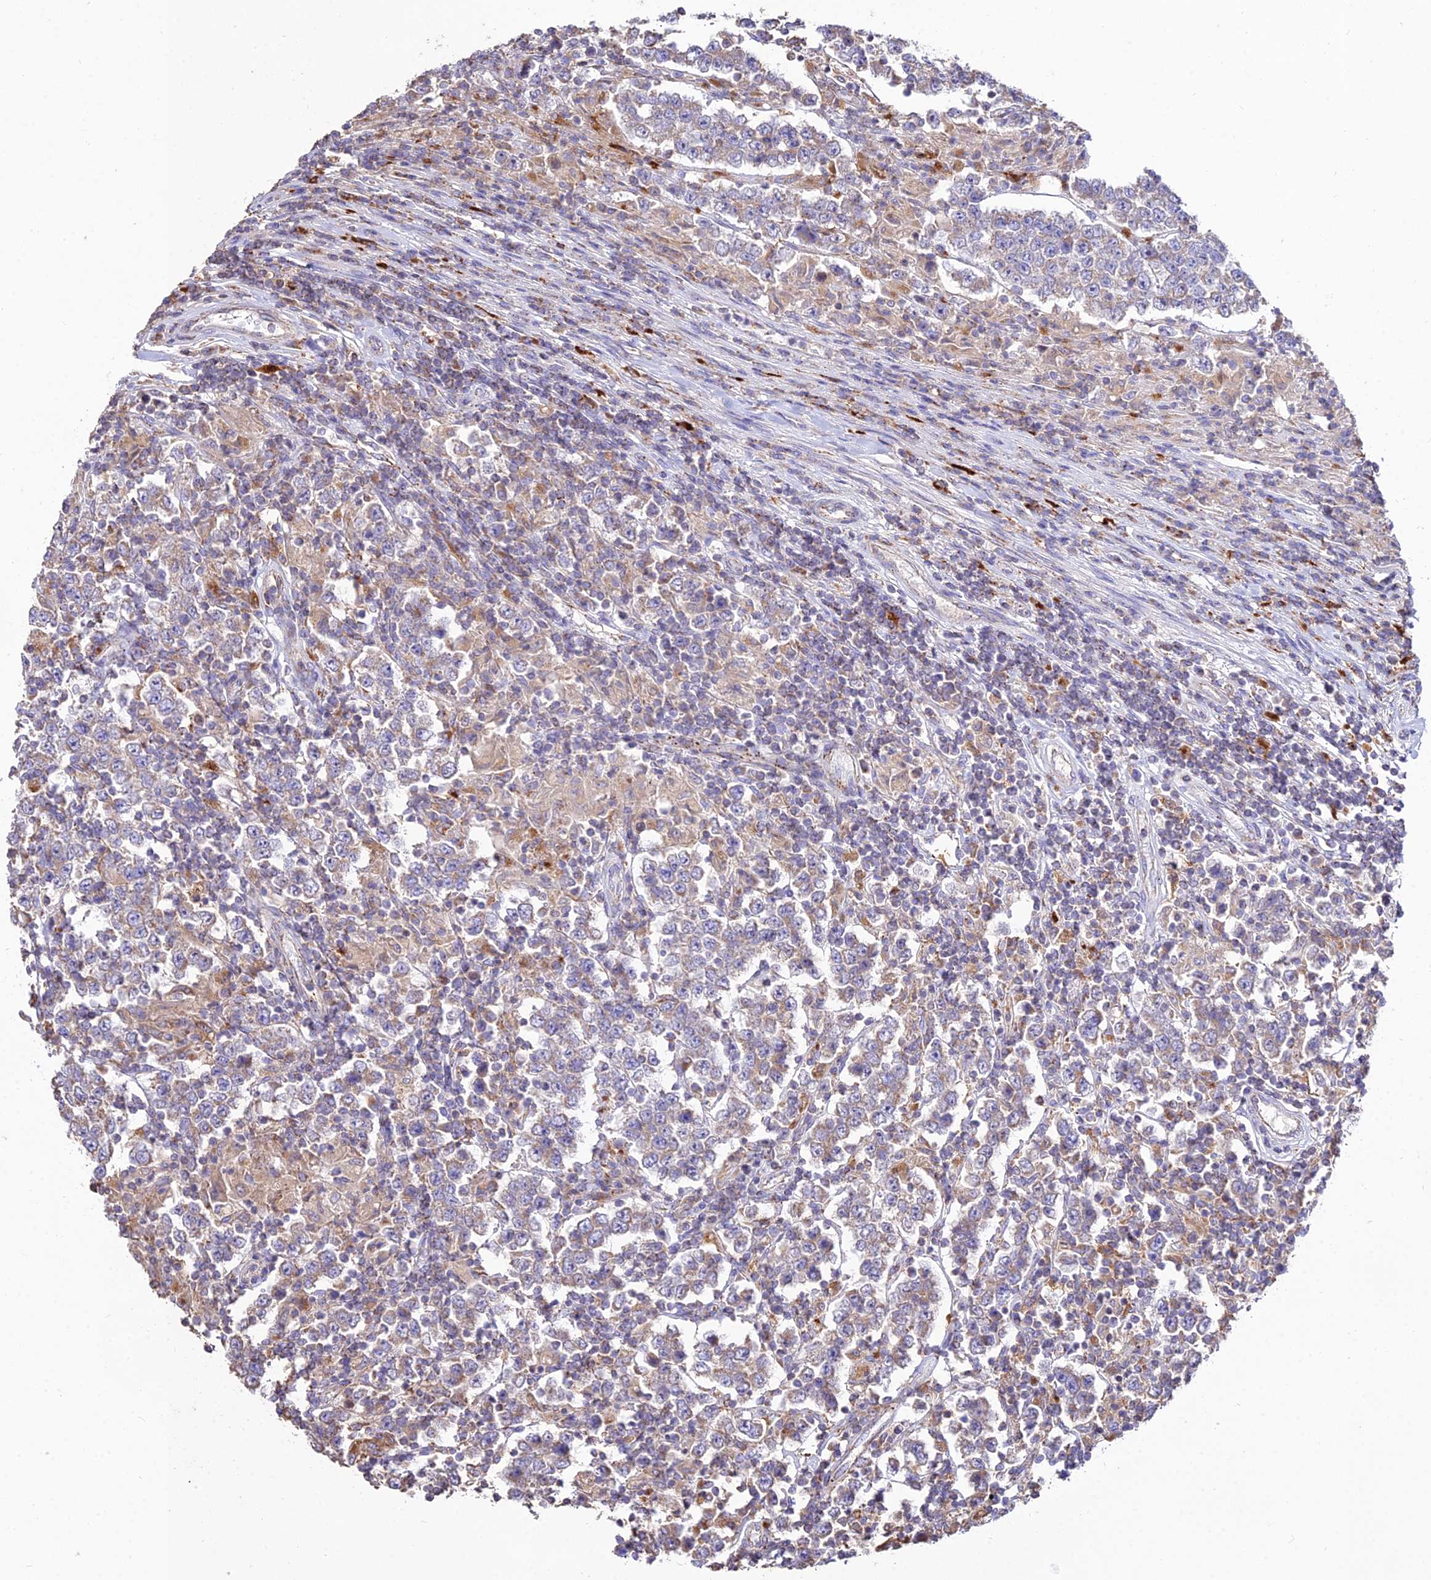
{"staining": {"intensity": "weak", "quantity": "25%-75%", "location": "cytoplasmic/membranous"}, "tissue": "testis cancer", "cell_type": "Tumor cells", "image_type": "cancer", "snomed": [{"axis": "morphology", "description": "Normal tissue, NOS"}, {"axis": "morphology", "description": "Urothelial carcinoma, High grade"}, {"axis": "morphology", "description": "Seminoma, NOS"}, {"axis": "morphology", "description": "Carcinoma, Embryonal, NOS"}, {"axis": "topography", "description": "Urinary bladder"}, {"axis": "topography", "description": "Testis"}], "caption": "IHC histopathology image of human testis cancer (seminoma) stained for a protein (brown), which displays low levels of weak cytoplasmic/membranous staining in approximately 25%-75% of tumor cells.", "gene": "PNLIPRP3", "patient": {"sex": "male", "age": 41}}